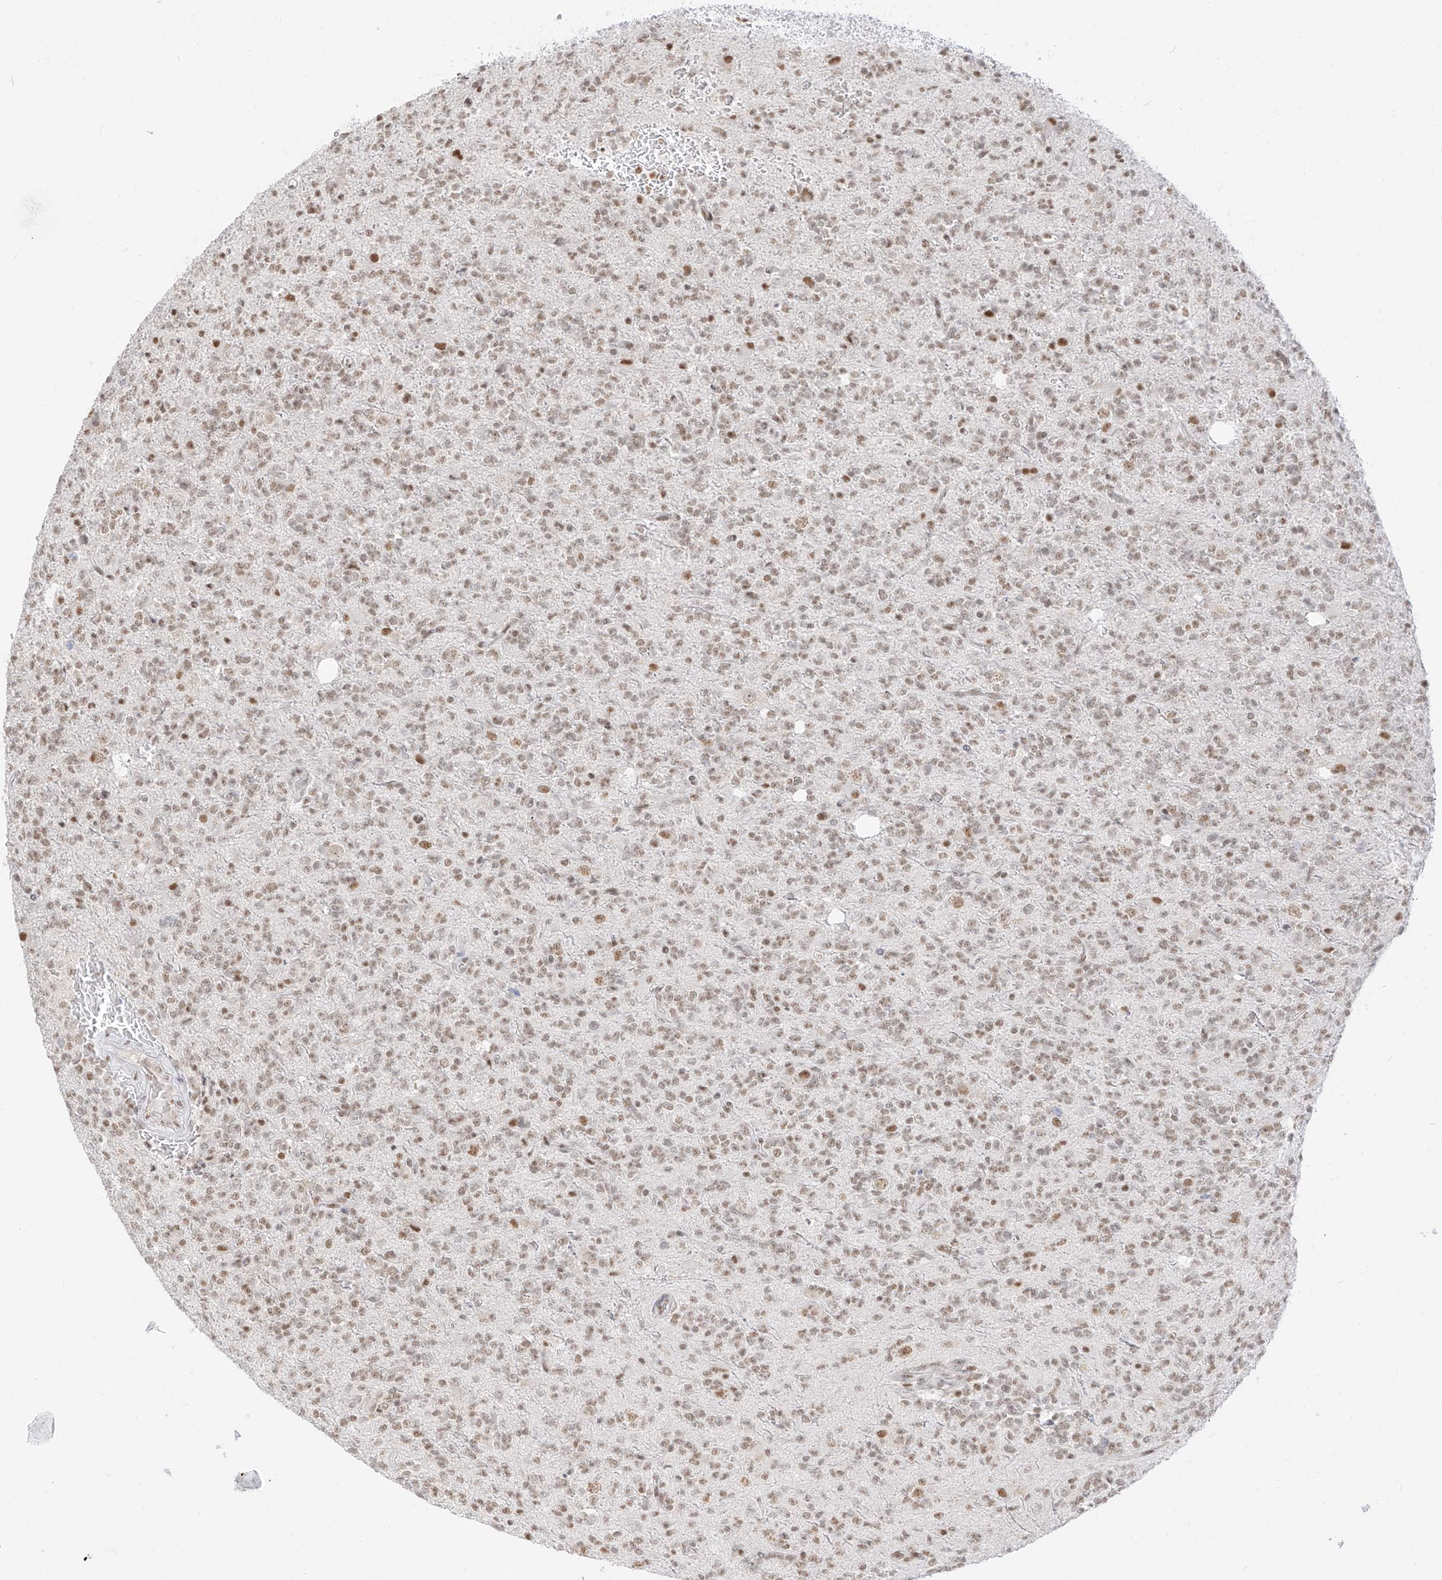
{"staining": {"intensity": "moderate", "quantity": "25%-75%", "location": "nuclear"}, "tissue": "glioma", "cell_type": "Tumor cells", "image_type": "cancer", "snomed": [{"axis": "morphology", "description": "Glioma, malignant, High grade"}, {"axis": "topography", "description": "Brain"}], "caption": "Brown immunohistochemical staining in malignant glioma (high-grade) demonstrates moderate nuclear expression in about 25%-75% of tumor cells.", "gene": "SUPT5H", "patient": {"sex": "female", "age": 62}}